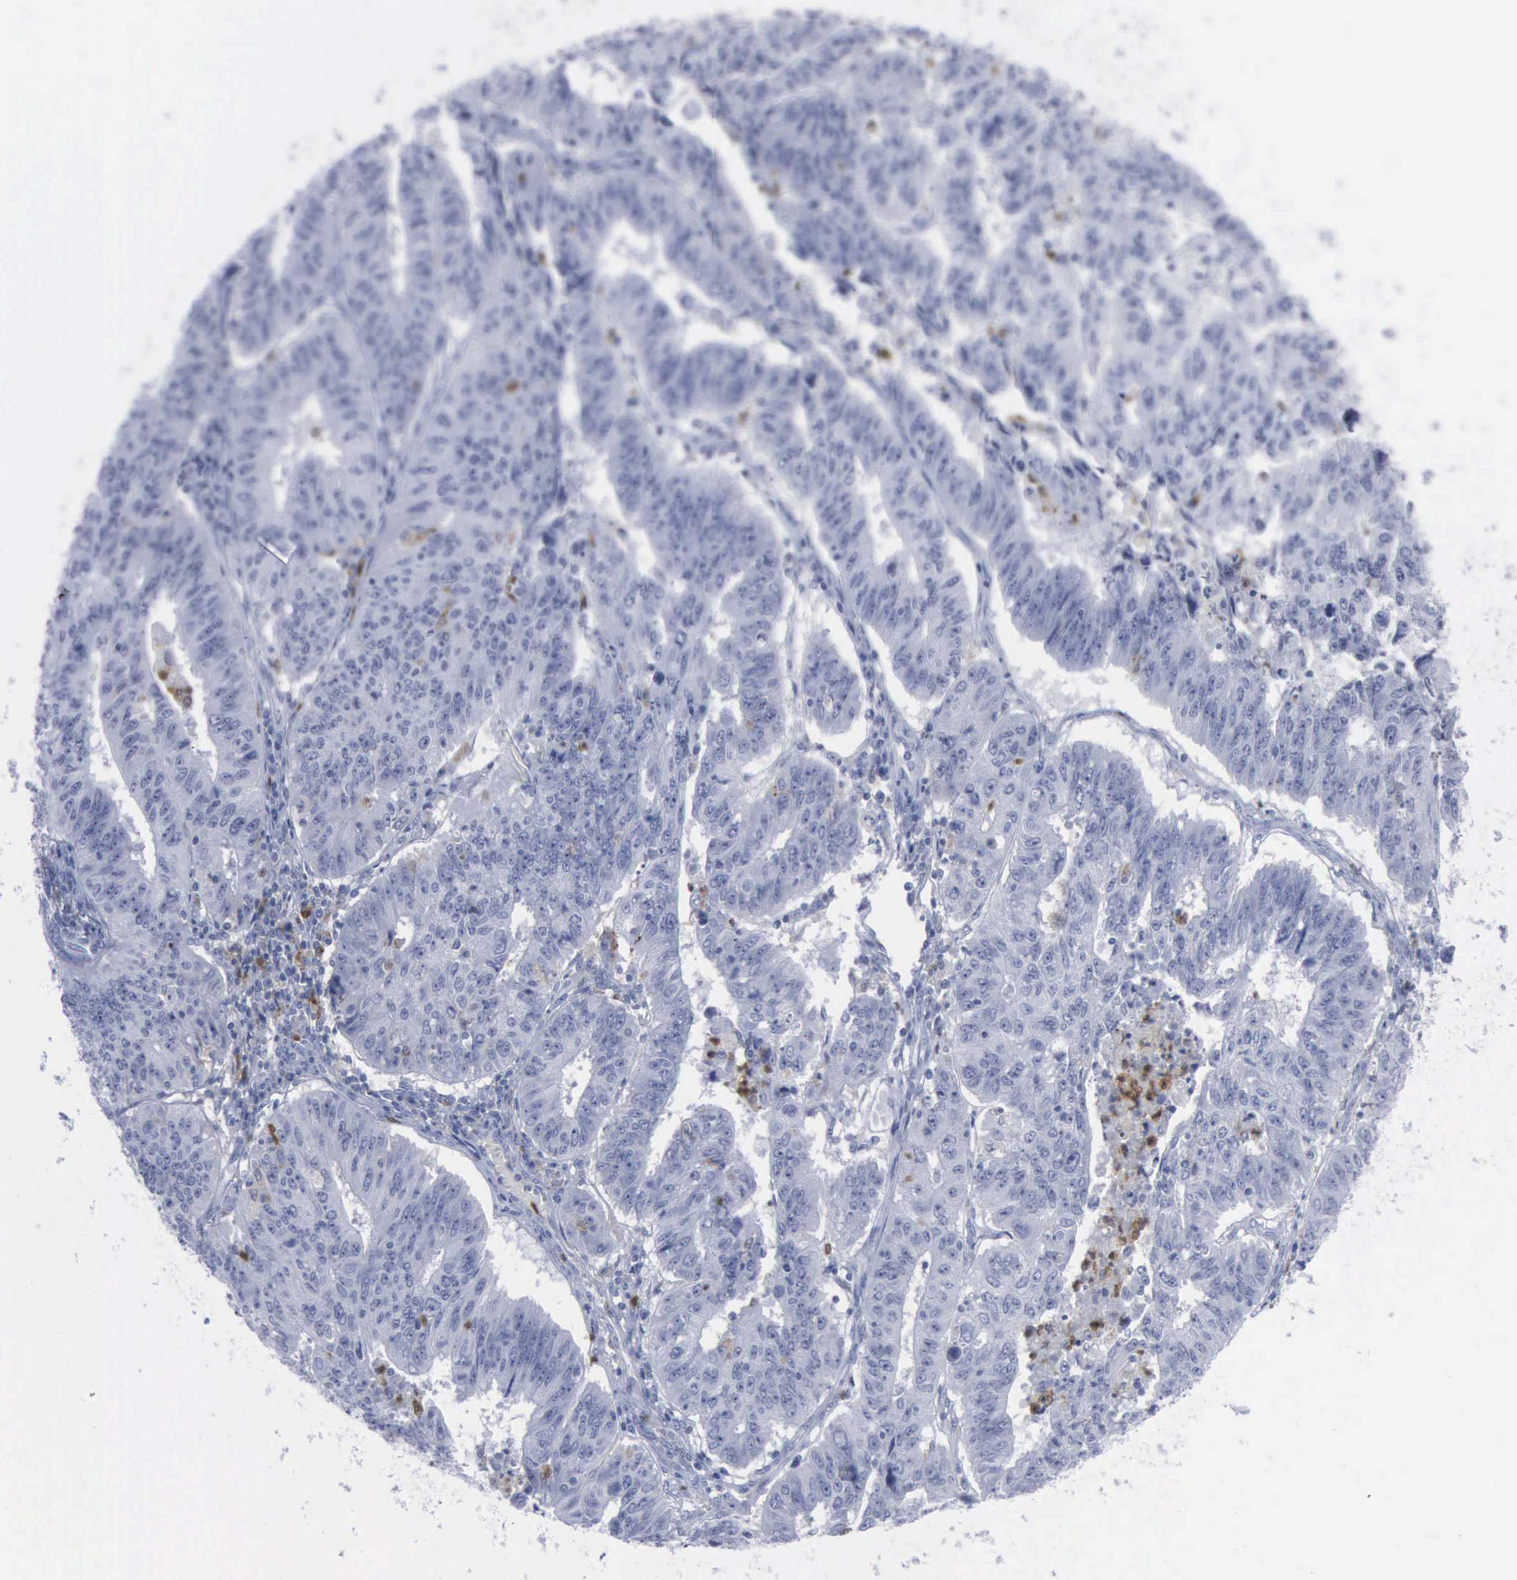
{"staining": {"intensity": "negative", "quantity": "none", "location": "none"}, "tissue": "endometrial cancer", "cell_type": "Tumor cells", "image_type": "cancer", "snomed": [{"axis": "morphology", "description": "Adenocarcinoma, NOS"}, {"axis": "topography", "description": "Endometrium"}], "caption": "The IHC image has no significant expression in tumor cells of adenocarcinoma (endometrial) tissue. (Stains: DAB (3,3'-diaminobenzidine) IHC with hematoxylin counter stain, Microscopy: brightfield microscopy at high magnification).", "gene": "CSTA", "patient": {"sex": "female", "age": 42}}